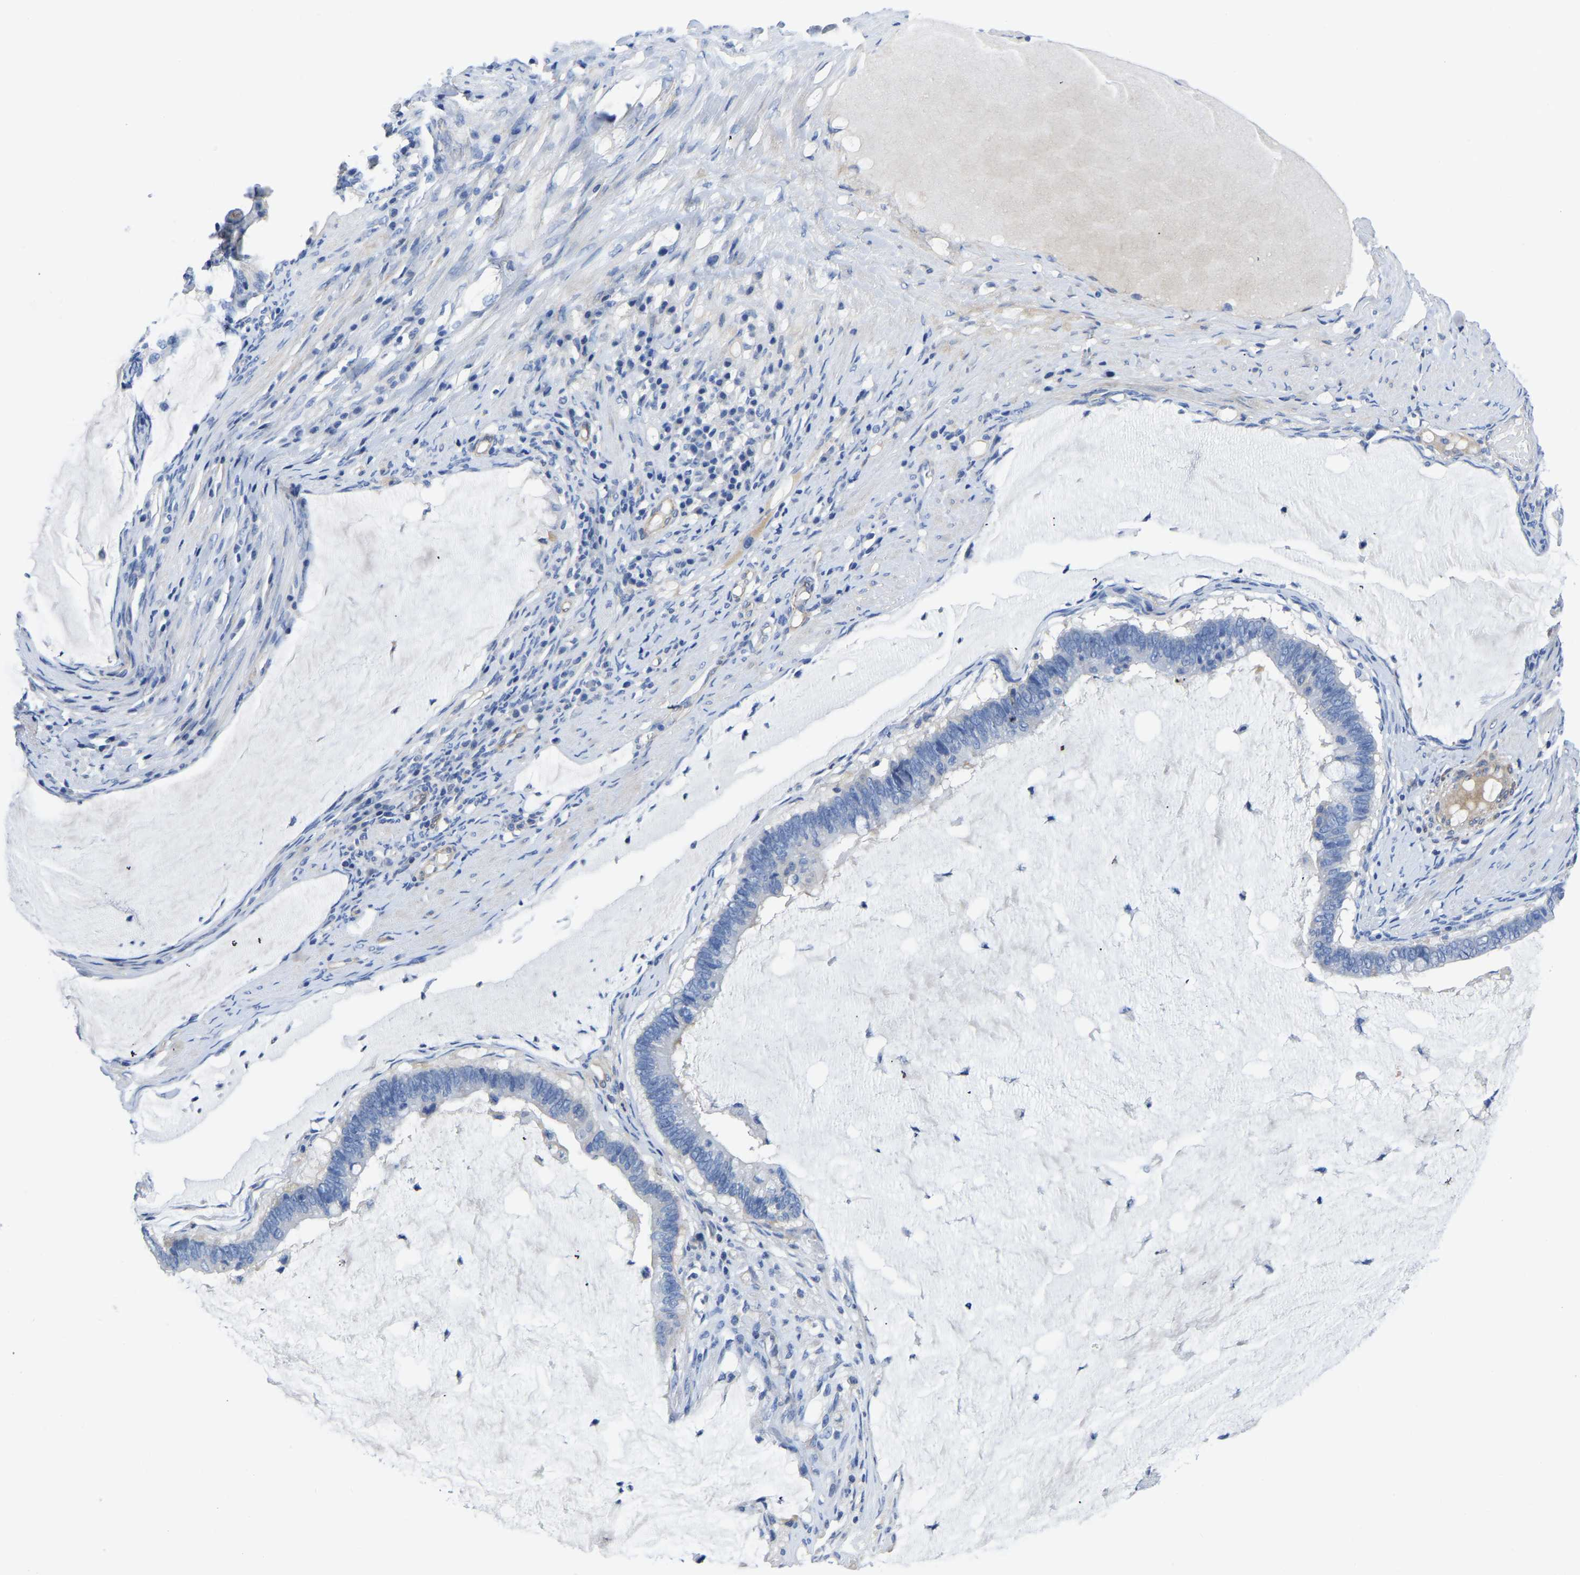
{"staining": {"intensity": "negative", "quantity": "none", "location": "none"}, "tissue": "ovarian cancer", "cell_type": "Tumor cells", "image_type": "cancer", "snomed": [{"axis": "morphology", "description": "Cystadenocarcinoma, mucinous, NOS"}, {"axis": "topography", "description": "Ovary"}], "caption": "High magnification brightfield microscopy of mucinous cystadenocarcinoma (ovarian) stained with DAB (brown) and counterstained with hematoxylin (blue): tumor cells show no significant expression.", "gene": "SLC45A3", "patient": {"sex": "female", "age": 61}}